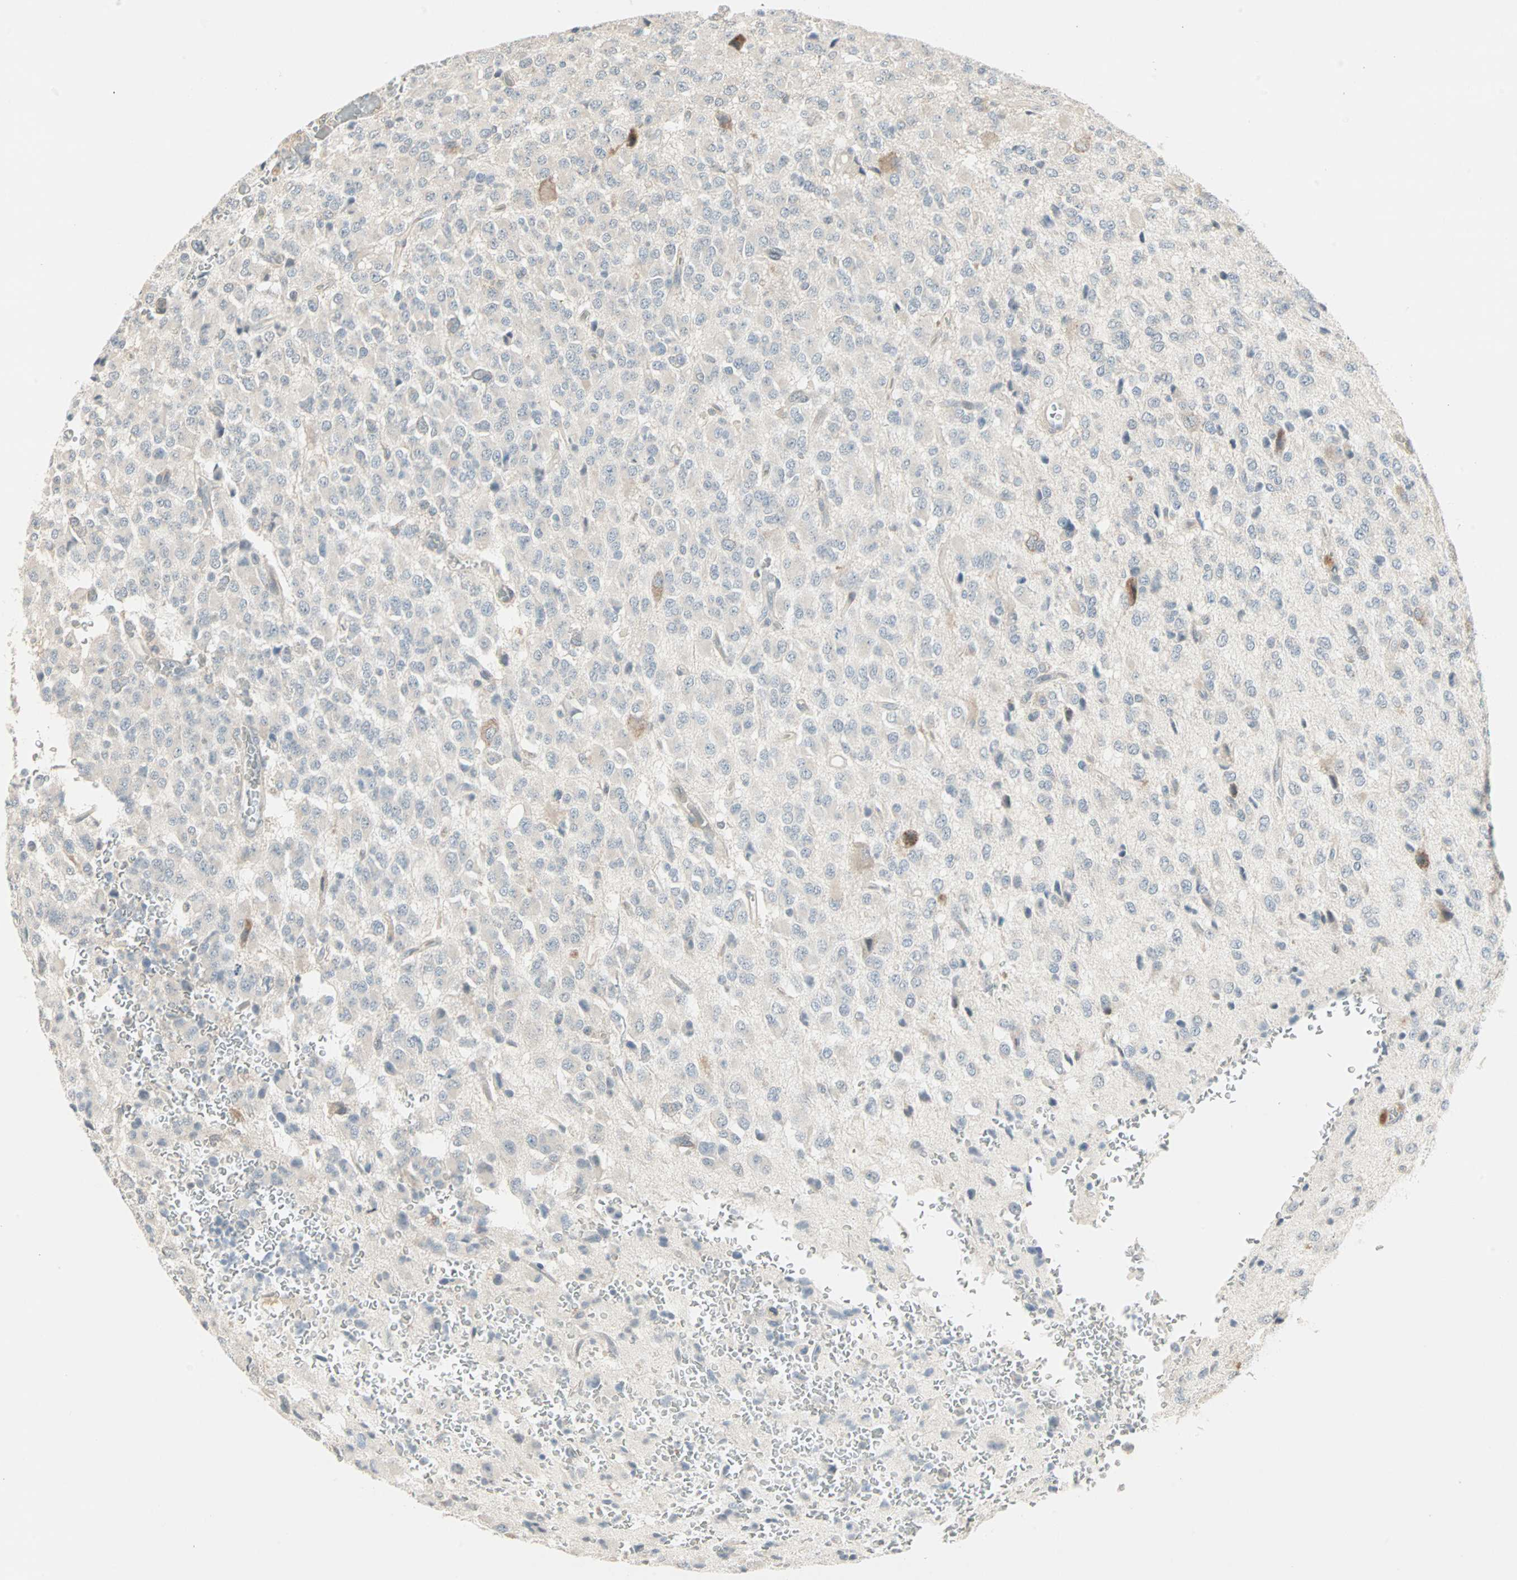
{"staining": {"intensity": "negative", "quantity": "none", "location": "none"}, "tissue": "glioma", "cell_type": "Tumor cells", "image_type": "cancer", "snomed": [{"axis": "morphology", "description": "Glioma, malignant, High grade"}, {"axis": "topography", "description": "pancreas cauda"}], "caption": "High power microscopy photomicrograph of an immunohistochemistry (IHC) micrograph of glioma, revealing no significant staining in tumor cells.", "gene": "ZFP36", "patient": {"sex": "male", "age": 60}}